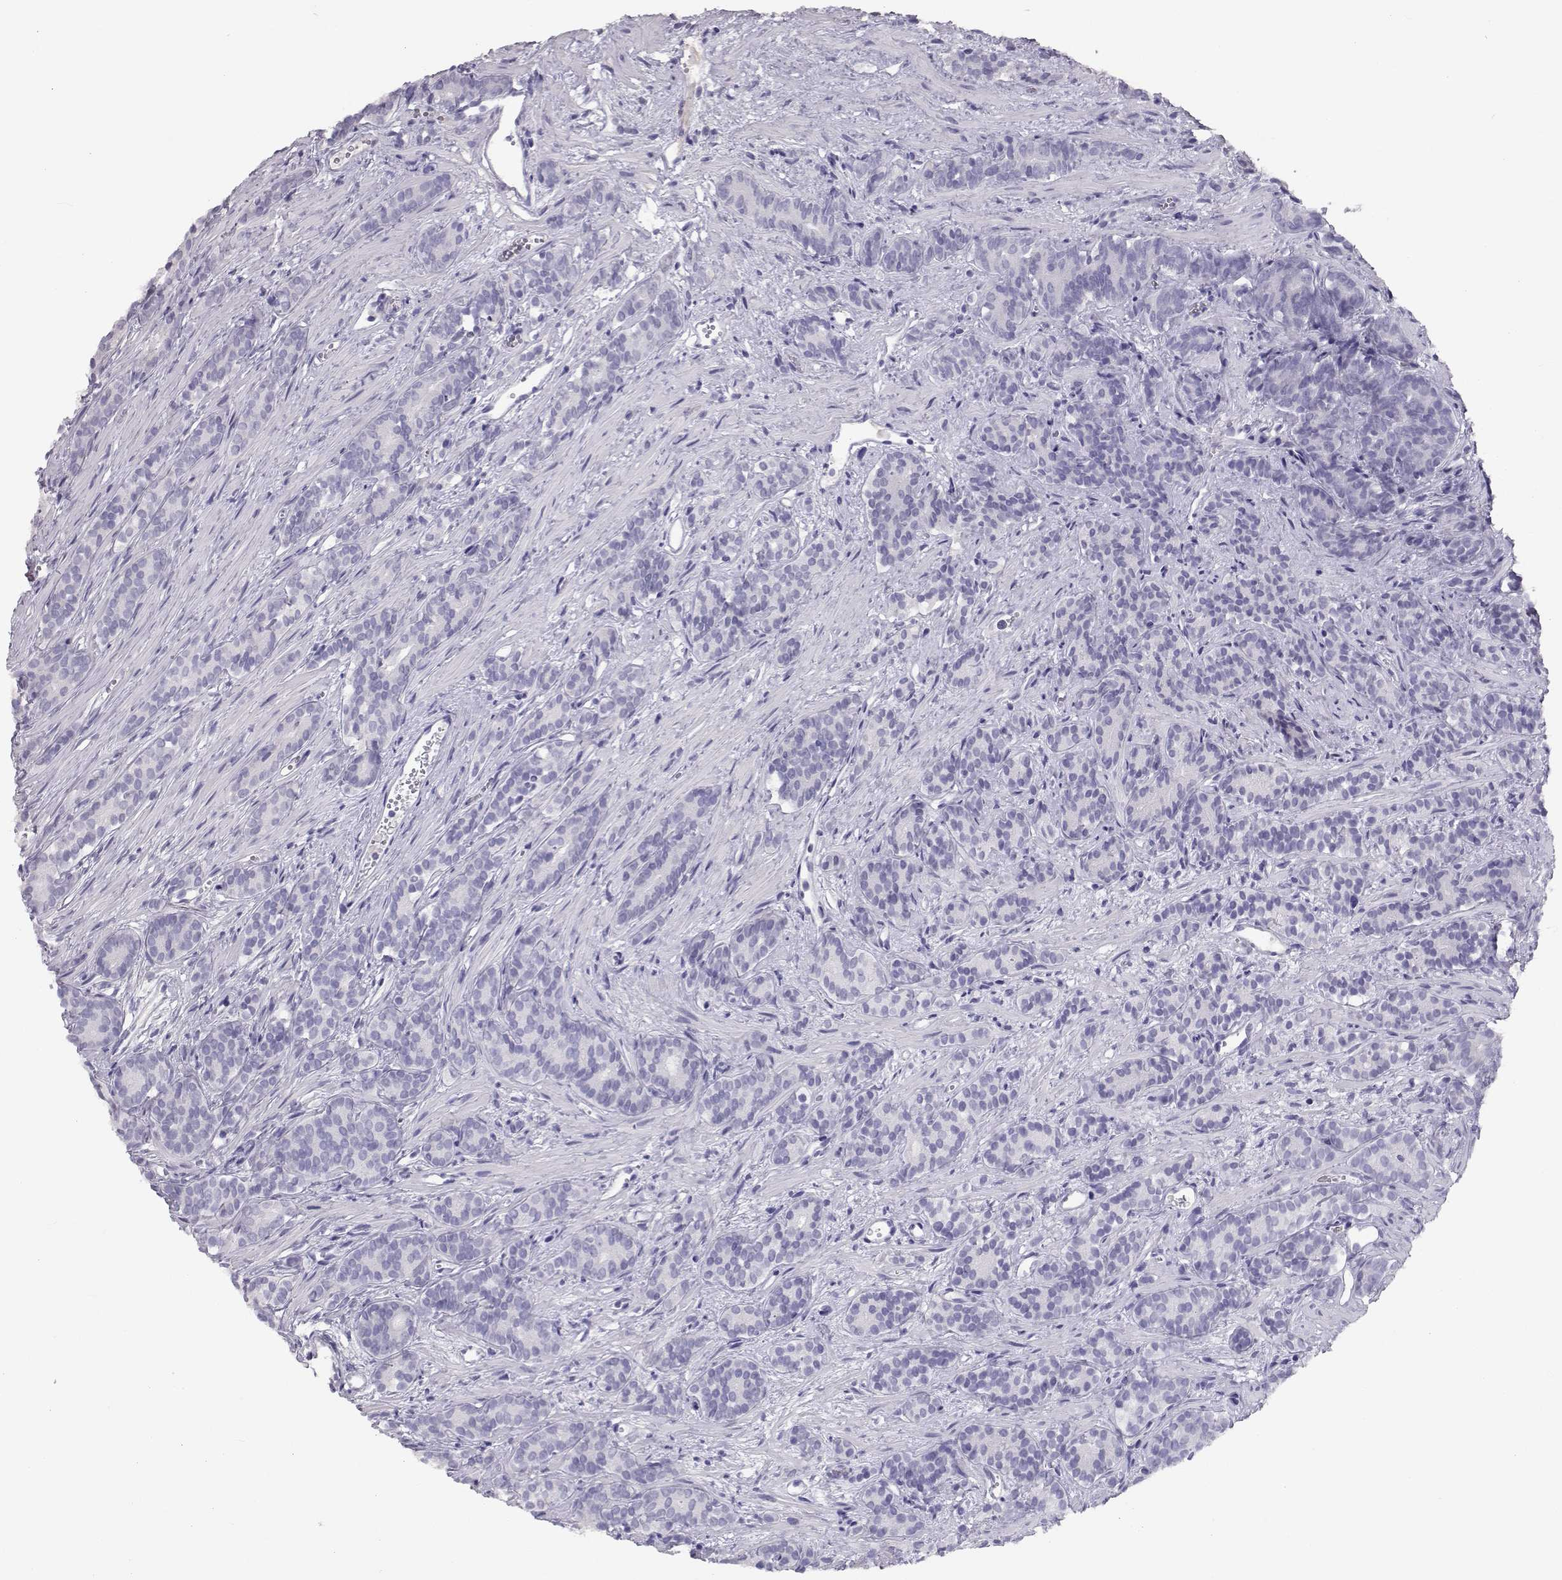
{"staining": {"intensity": "negative", "quantity": "none", "location": "none"}, "tissue": "prostate cancer", "cell_type": "Tumor cells", "image_type": "cancer", "snomed": [{"axis": "morphology", "description": "Adenocarcinoma, High grade"}, {"axis": "topography", "description": "Prostate"}], "caption": "High magnification brightfield microscopy of prostate cancer stained with DAB (brown) and counterstained with hematoxylin (blue): tumor cells show no significant staining.", "gene": "PMCH", "patient": {"sex": "male", "age": 84}}